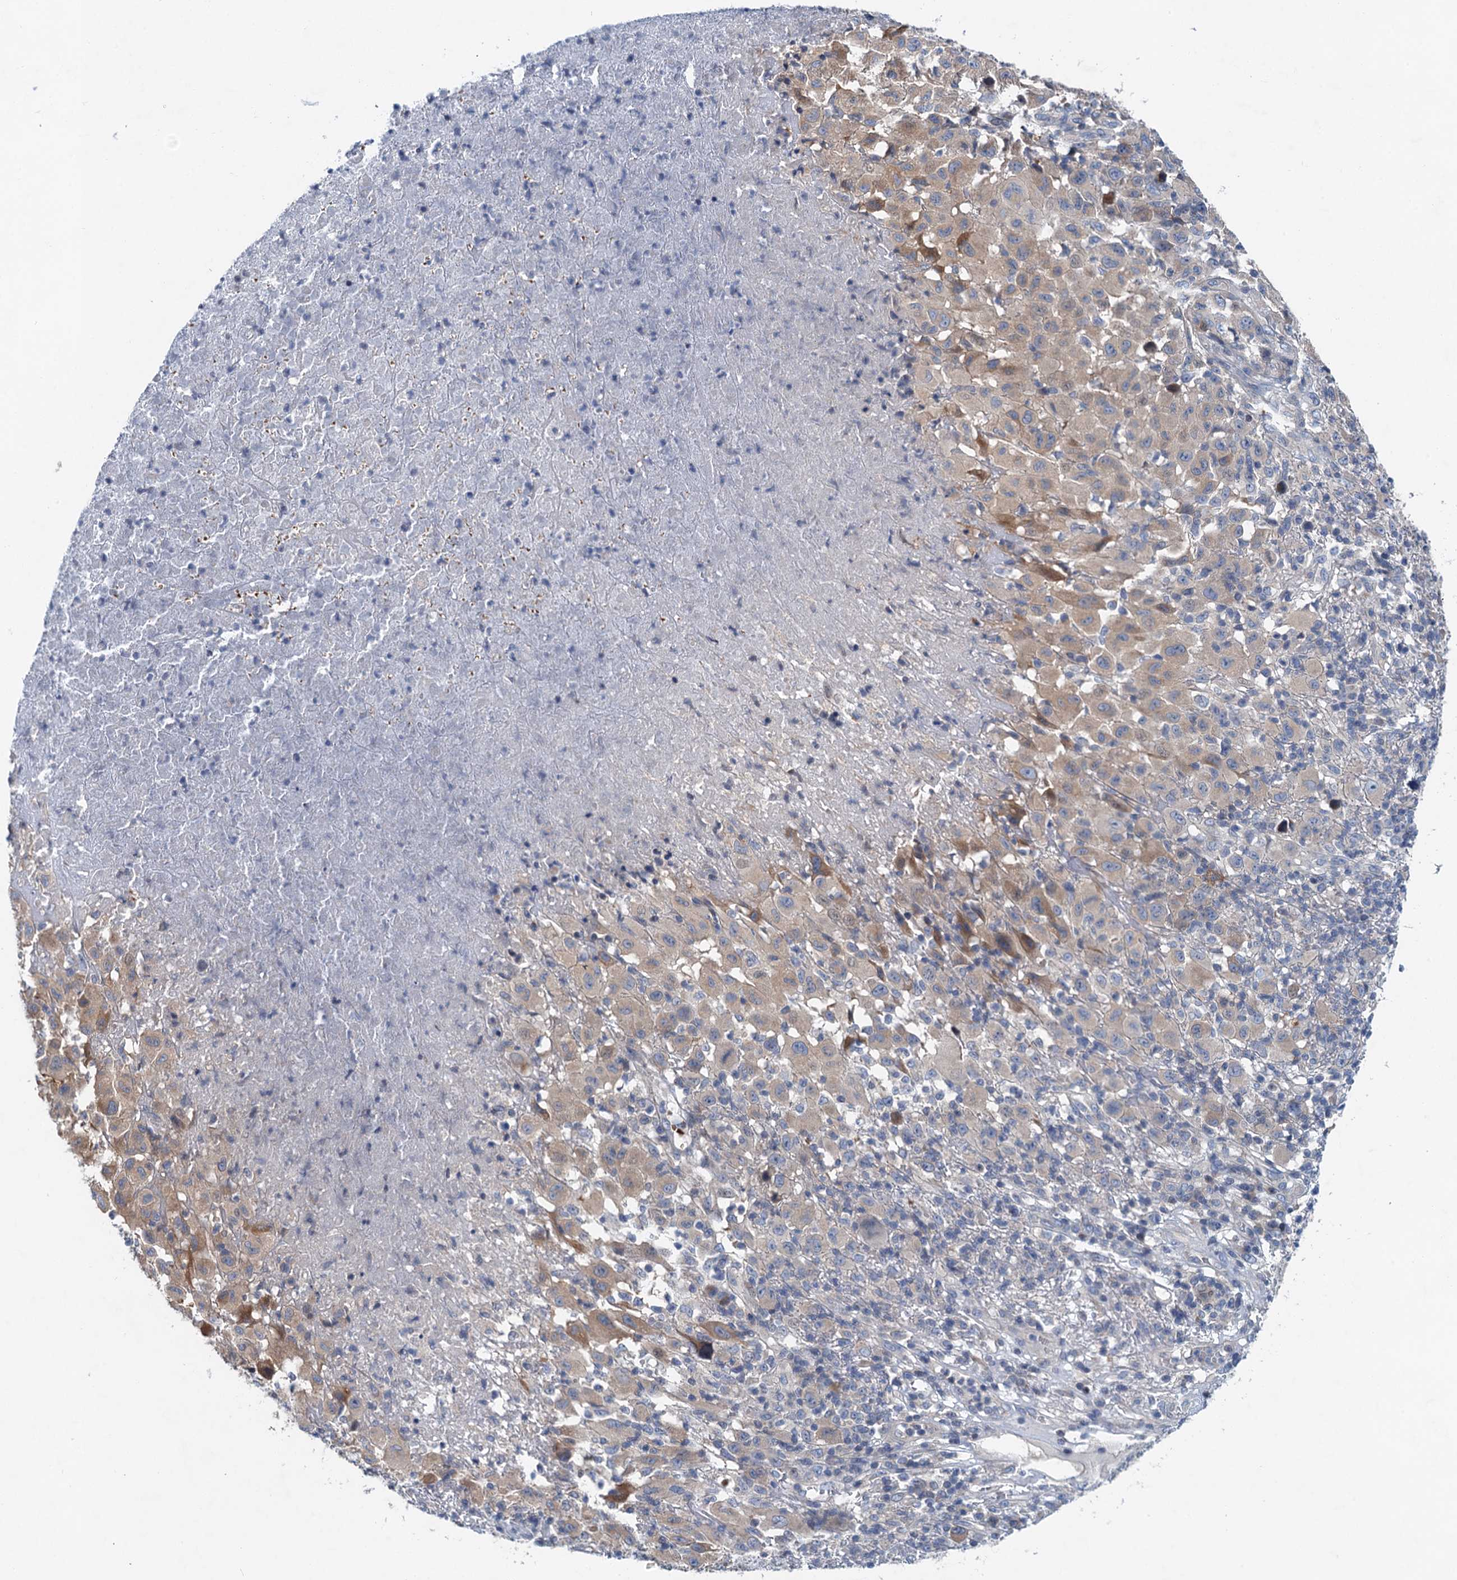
{"staining": {"intensity": "weak", "quantity": "<25%", "location": "cytoplasmic/membranous"}, "tissue": "melanoma", "cell_type": "Tumor cells", "image_type": "cancer", "snomed": [{"axis": "morphology", "description": "Malignant melanoma, NOS"}, {"axis": "topography", "description": "Skin"}], "caption": "Immunohistochemical staining of human melanoma shows no significant staining in tumor cells.", "gene": "NBEA", "patient": {"sex": "male", "age": 73}}